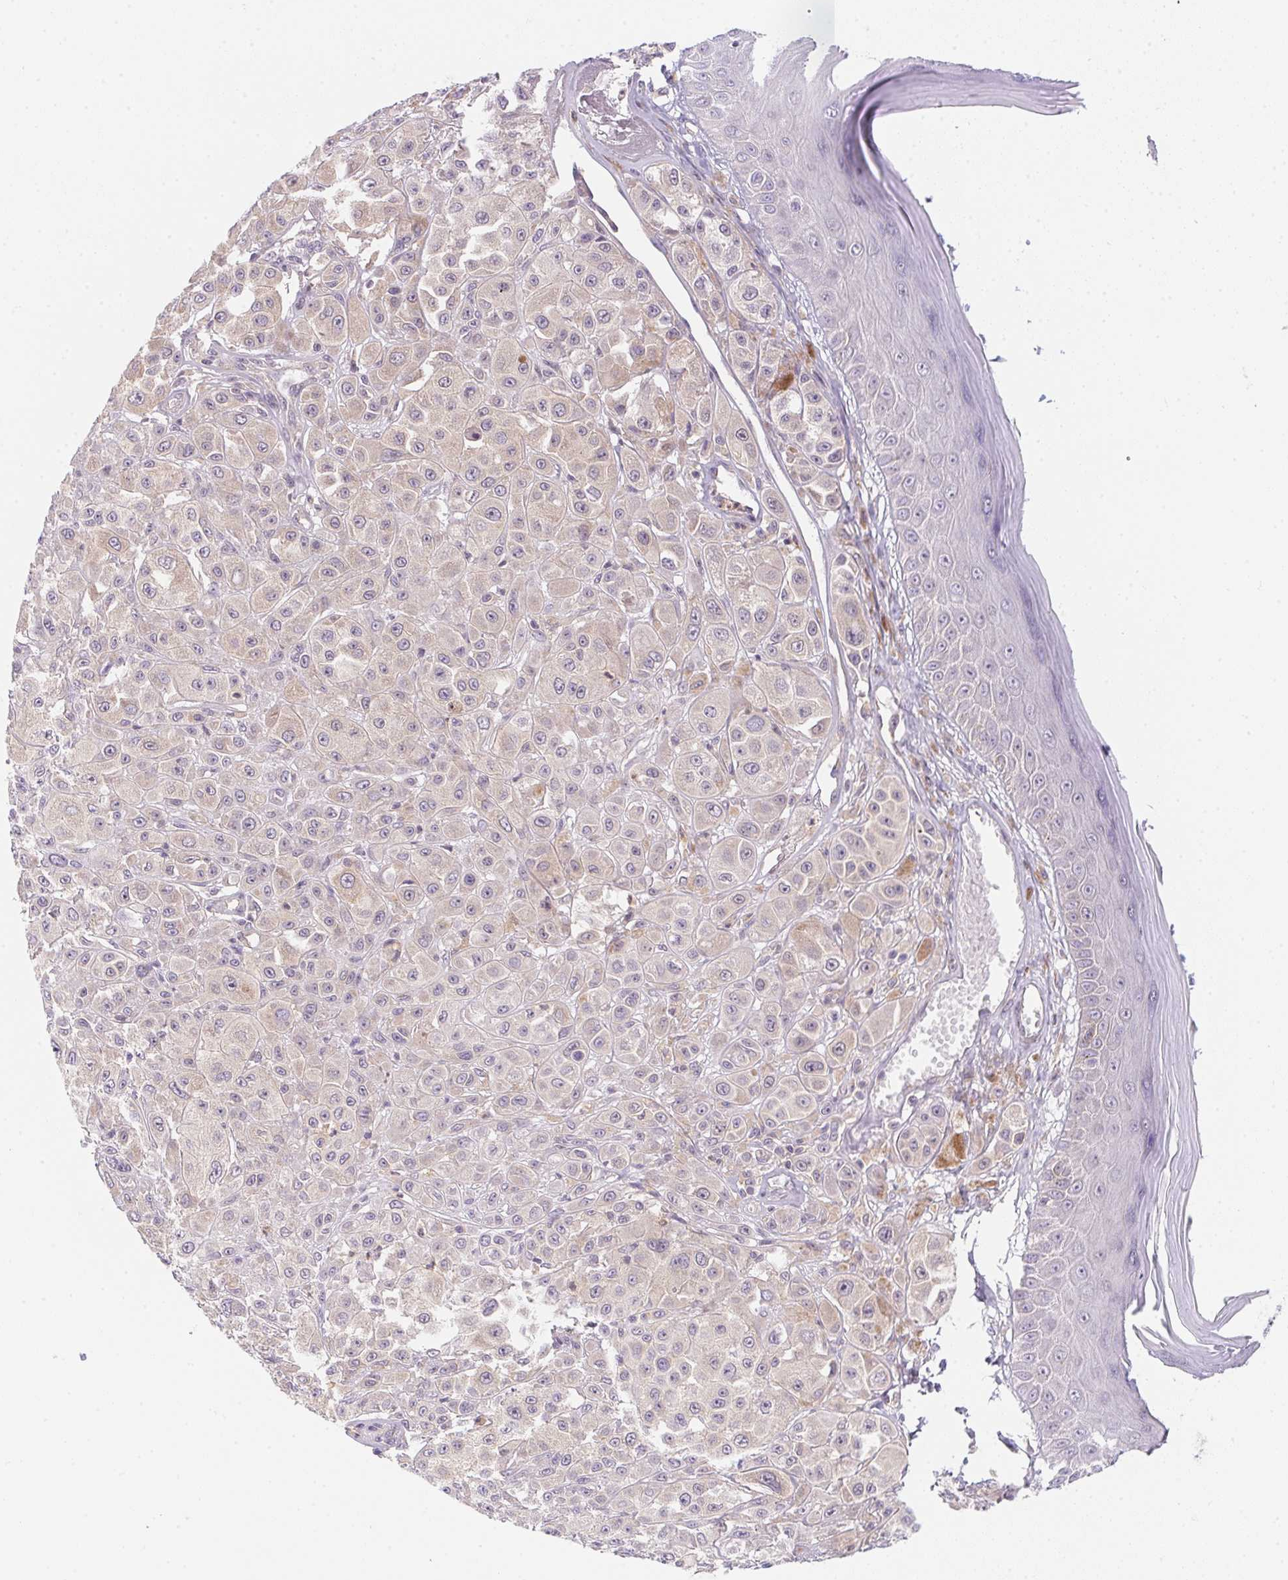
{"staining": {"intensity": "weak", "quantity": "<25%", "location": "cytoplasmic/membranous"}, "tissue": "melanoma", "cell_type": "Tumor cells", "image_type": "cancer", "snomed": [{"axis": "morphology", "description": "Malignant melanoma, NOS"}, {"axis": "topography", "description": "Skin"}], "caption": "An image of human melanoma is negative for staining in tumor cells.", "gene": "PRKAA1", "patient": {"sex": "male", "age": 67}}